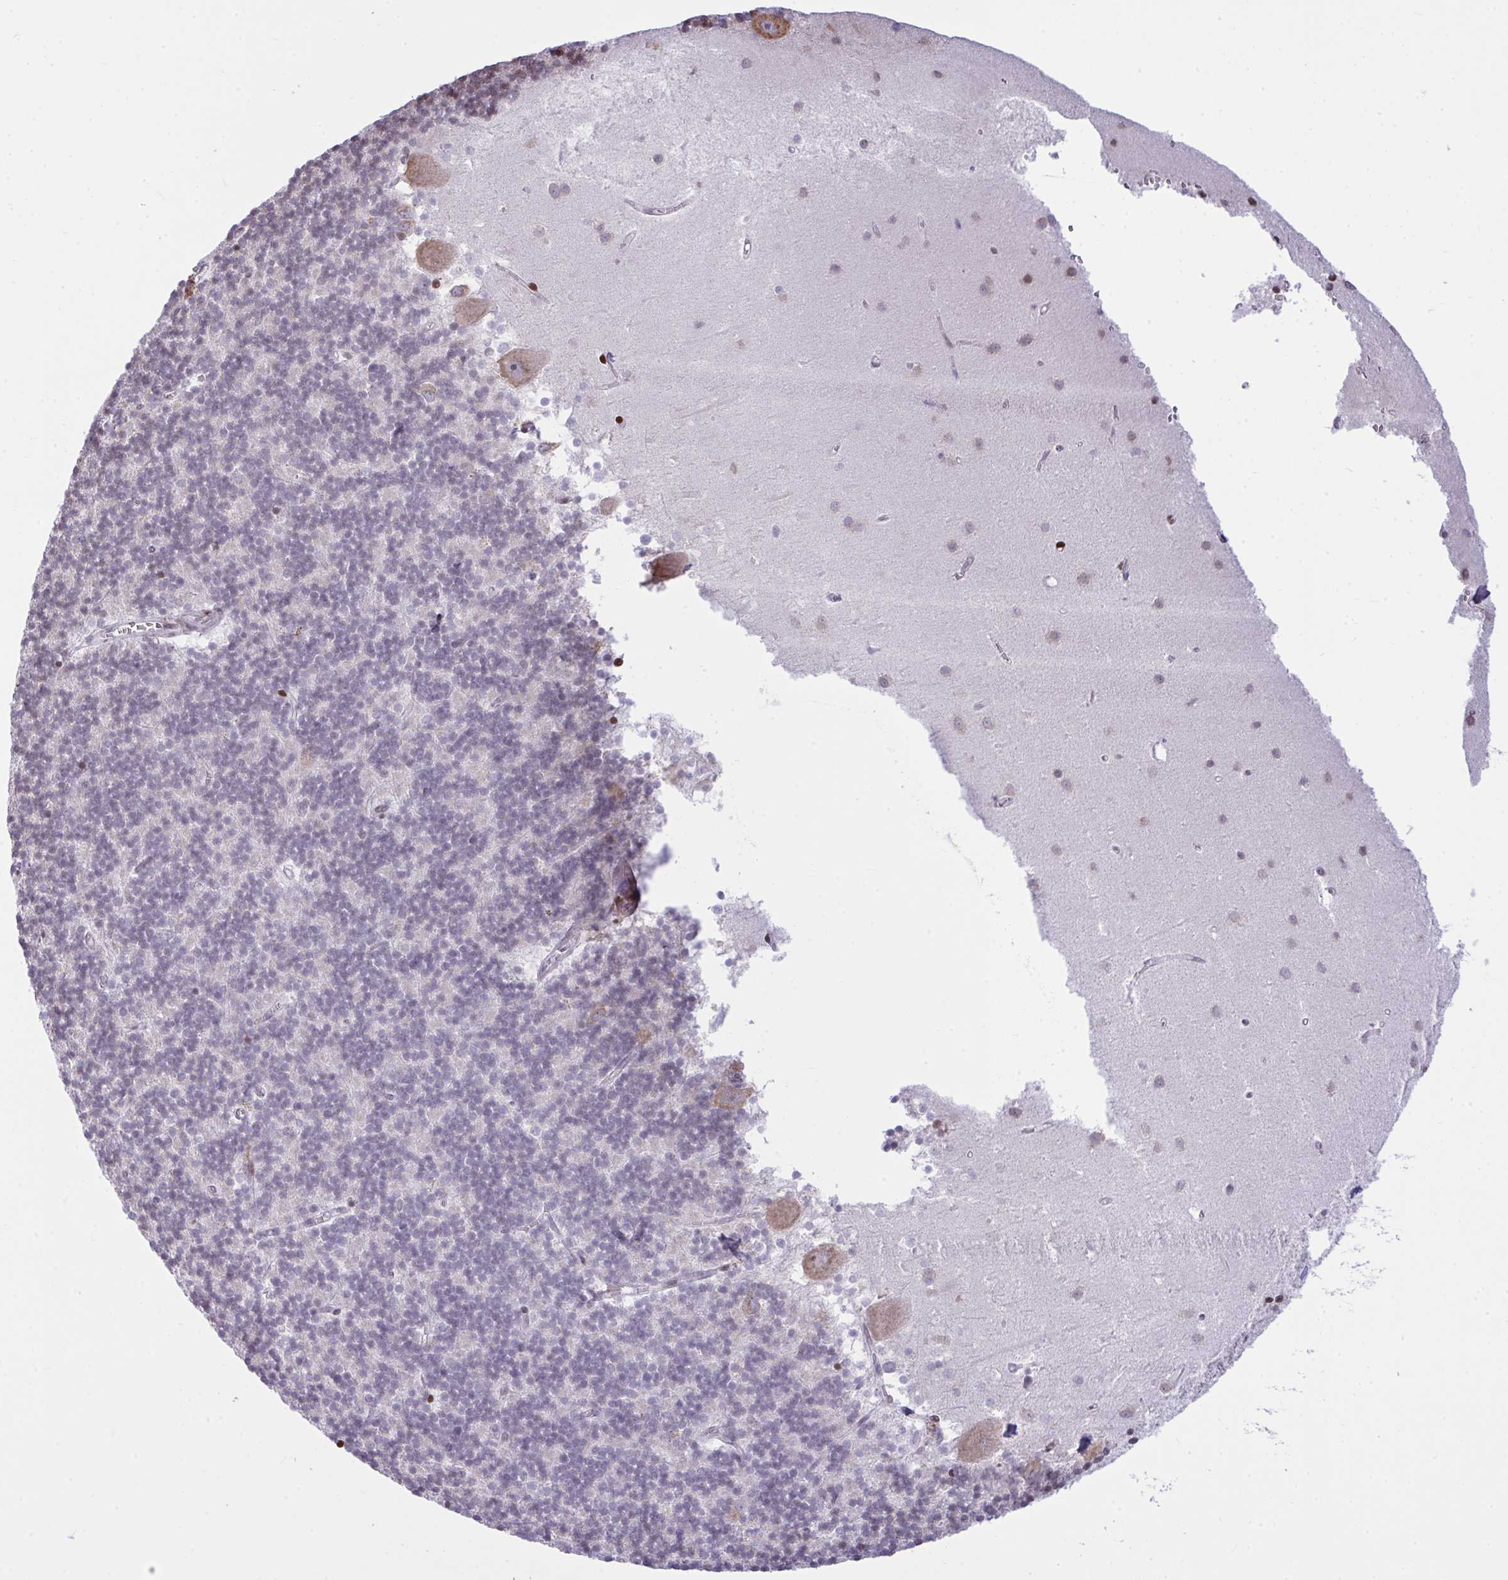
{"staining": {"intensity": "weak", "quantity": "<25%", "location": "nuclear"}, "tissue": "cerebellum", "cell_type": "Cells in granular layer", "image_type": "normal", "snomed": [{"axis": "morphology", "description": "Normal tissue, NOS"}, {"axis": "topography", "description": "Cerebellum"}], "caption": "High power microscopy micrograph of an immunohistochemistry photomicrograph of benign cerebellum, revealing no significant positivity in cells in granular layer.", "gene": "RAPGEF5", "patient": {"sex": "male", "age": 54}}